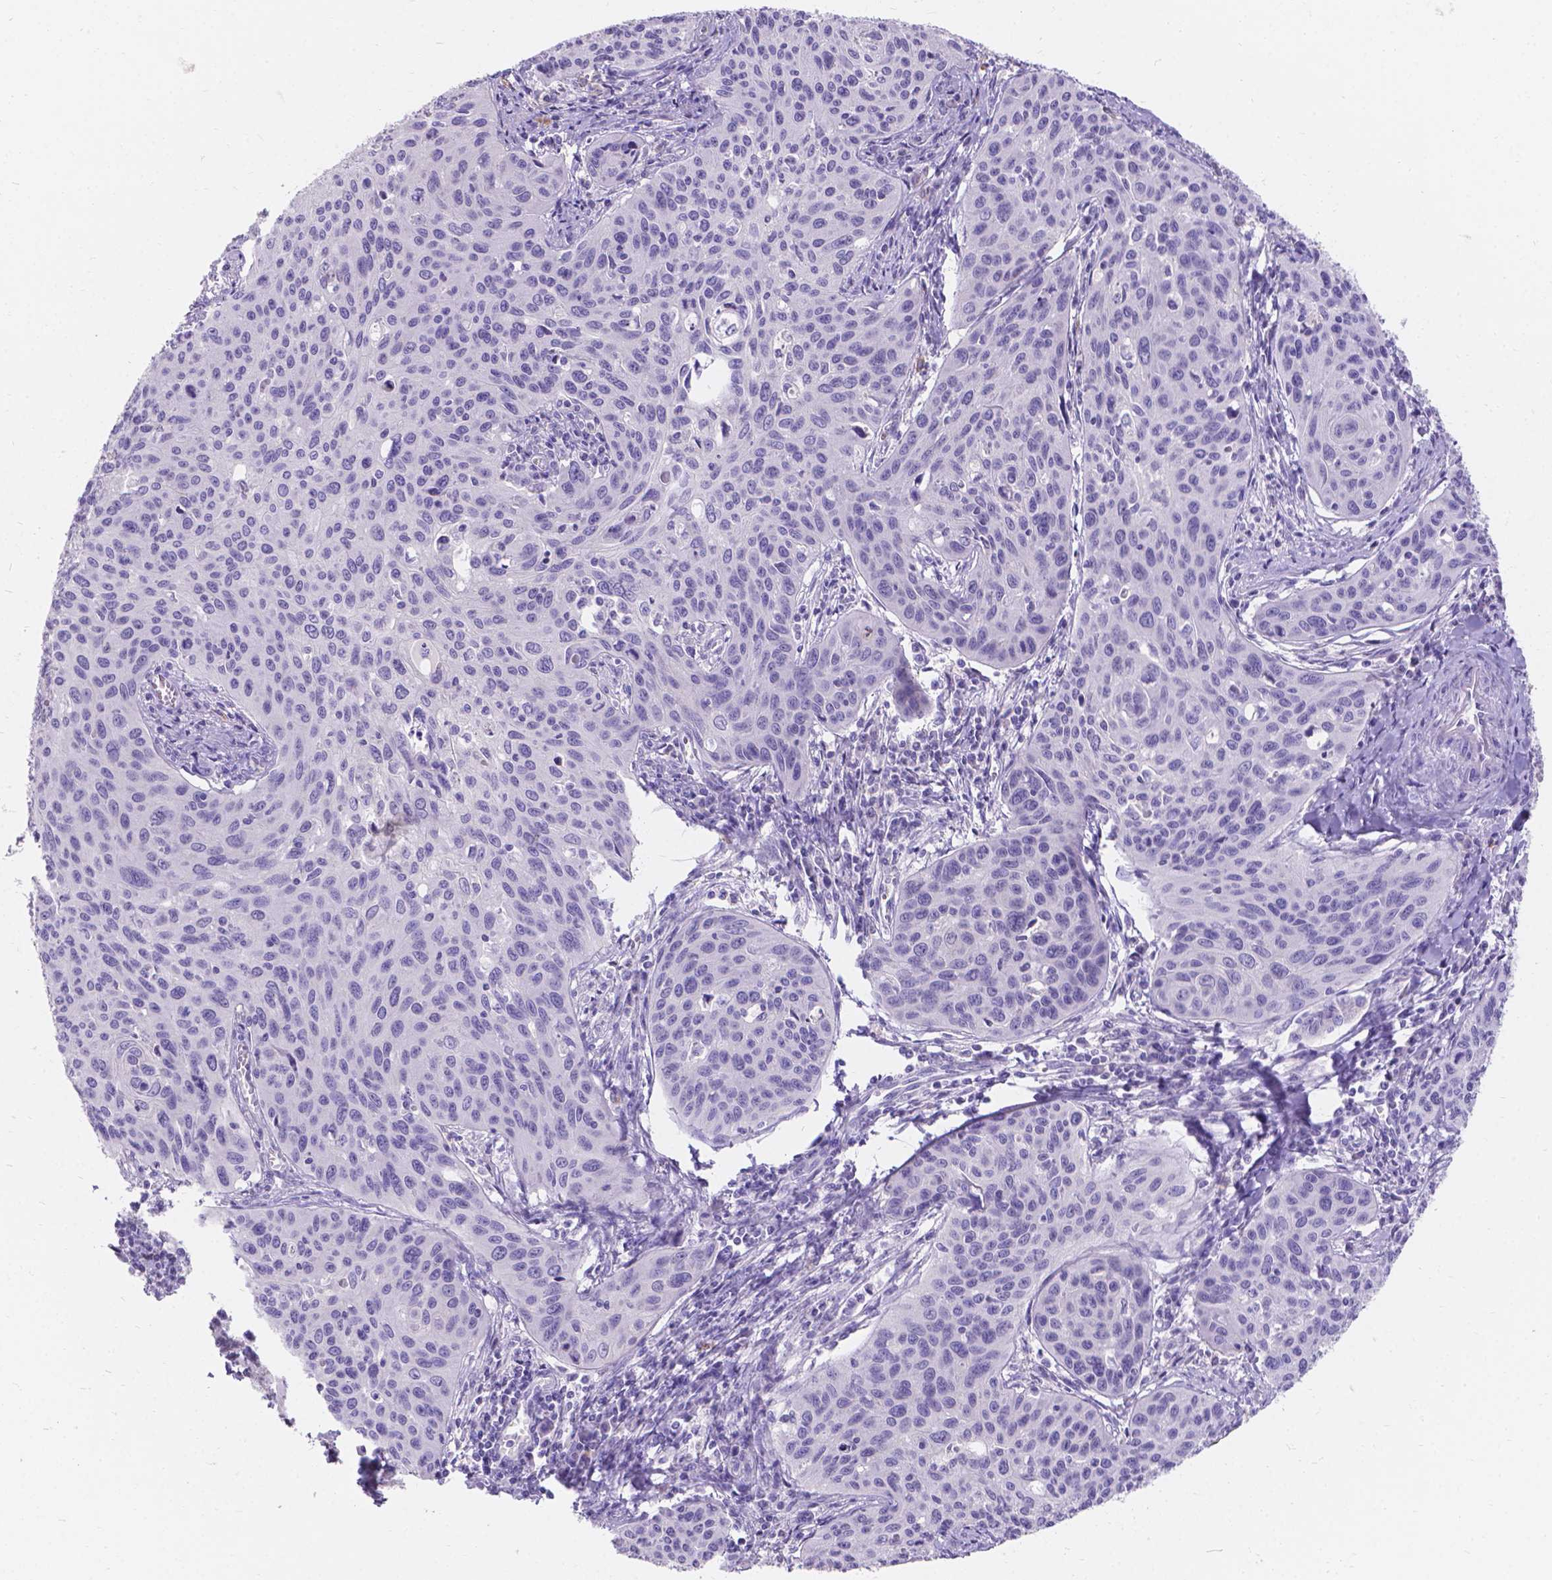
{"staining": {"intensity": "negative", "quantity": "none", "location": "none"}, "tissue": "cervical cancer", "cell_type": "Tumor cells", "image_type": "cancer", "snomed": [{"axis": "morphology", "description": "Squamous cell carcinoma, NOS"}, {"axis": "topography", "description": "Cervix"}], "caption": "Immunohistochemistry (IHC) of human cervical squamous cell carcinoma demonstrates no expression in tumor cells. (Brightfield microscopy of DAB (3,3'-diaminobenzidine) immunohistochemistry at high magnification).", "gene": "GNRHR", "patient": {"sex": "female", "age": 31}}